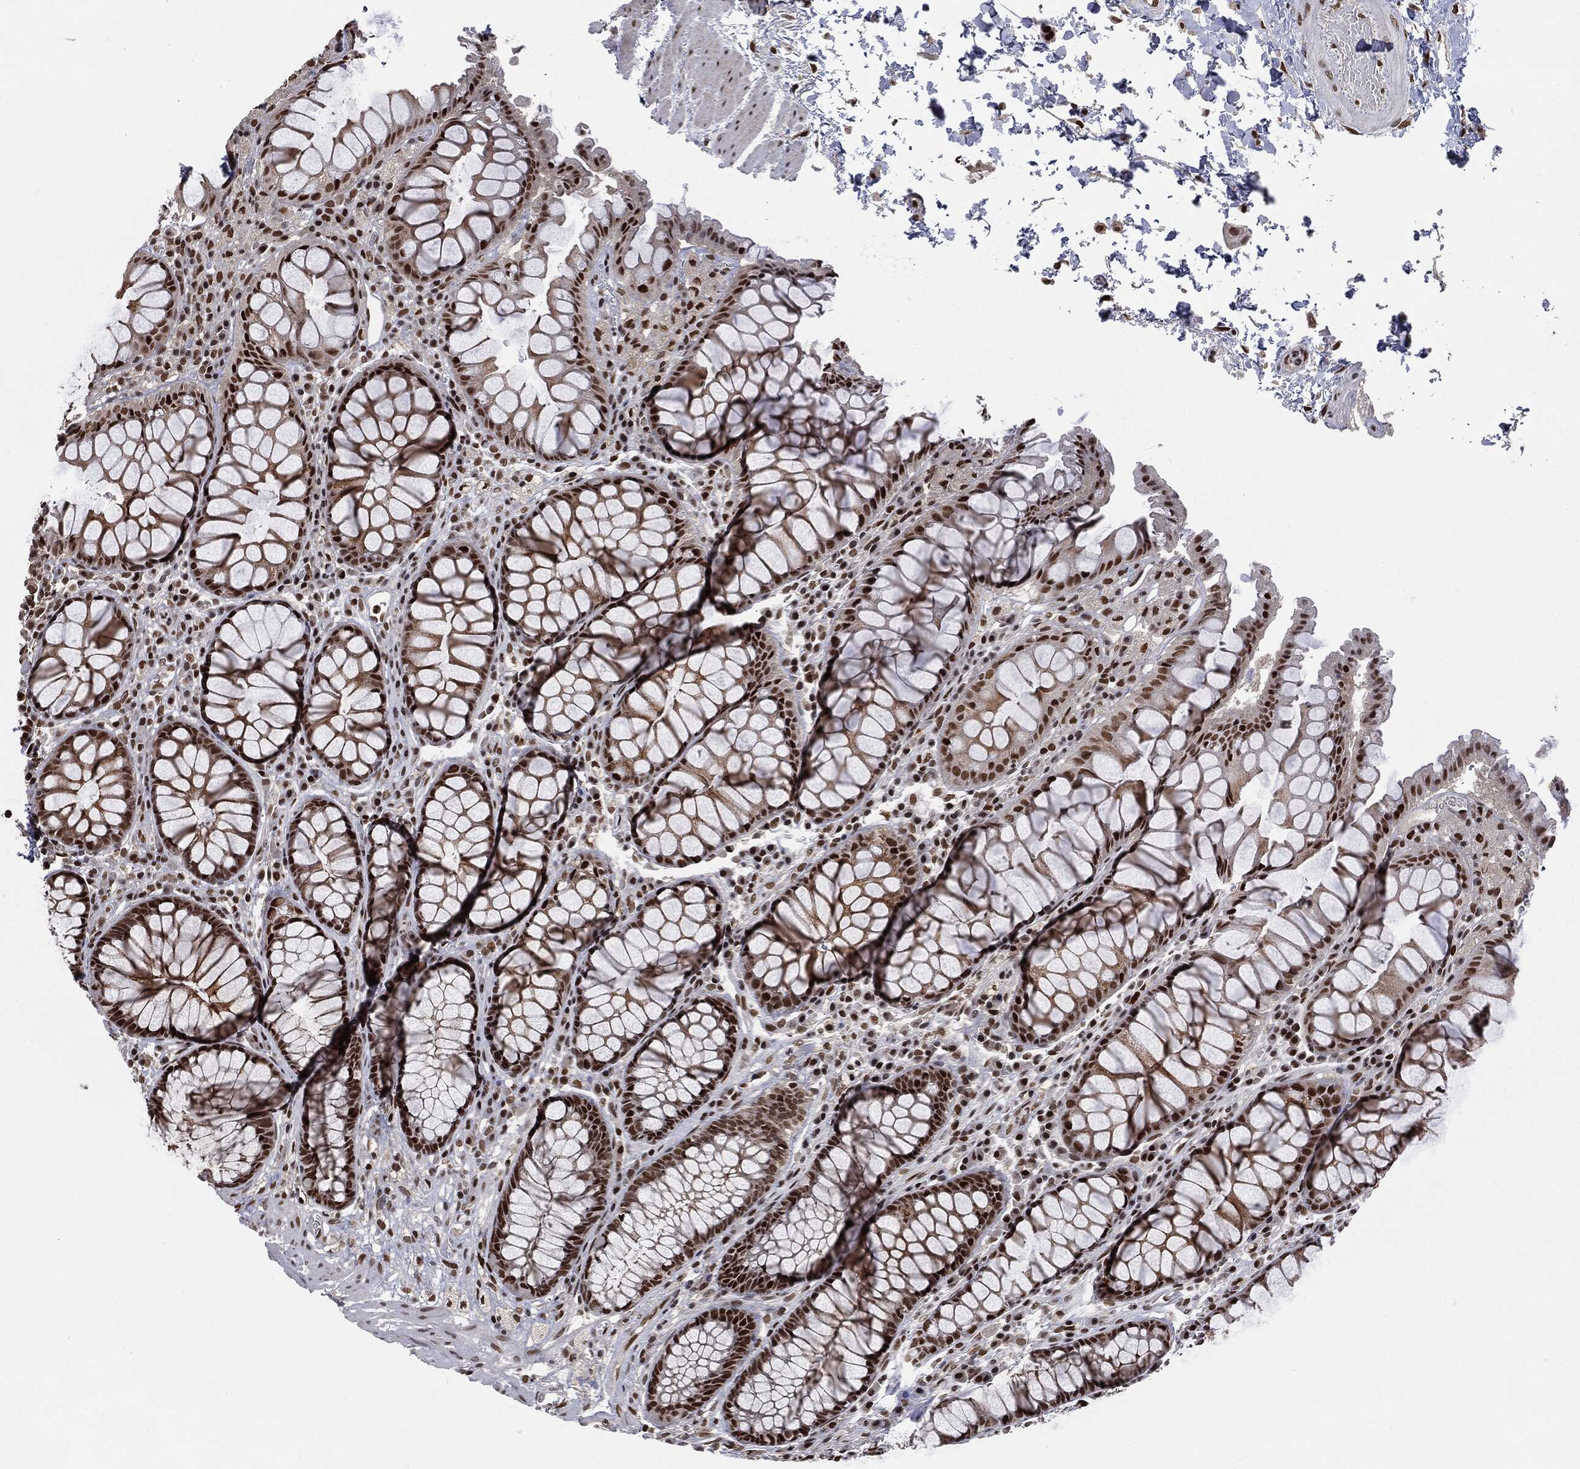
{"staining": {"intensity": "strong", "quantity": ">75%", "location": "nuclear"}, "tissue": "rectum", "cell_type": "Glandular cells", "image_type": "normal", "snomed": [{"axis": "morphology", "description": "Normal tissue, NOS"}, {"axis": "topography", "description": "Rectum"}], "caption": "Rectum was stained to show a protein in brown. There is high levels of strong nuclear expression in about >75% of glandular cells. (brown staining indicates protein expression, while blue staining denotes nuclei).", "gene": "DPH2", "patient": {"sex": "female", "age": 68}}